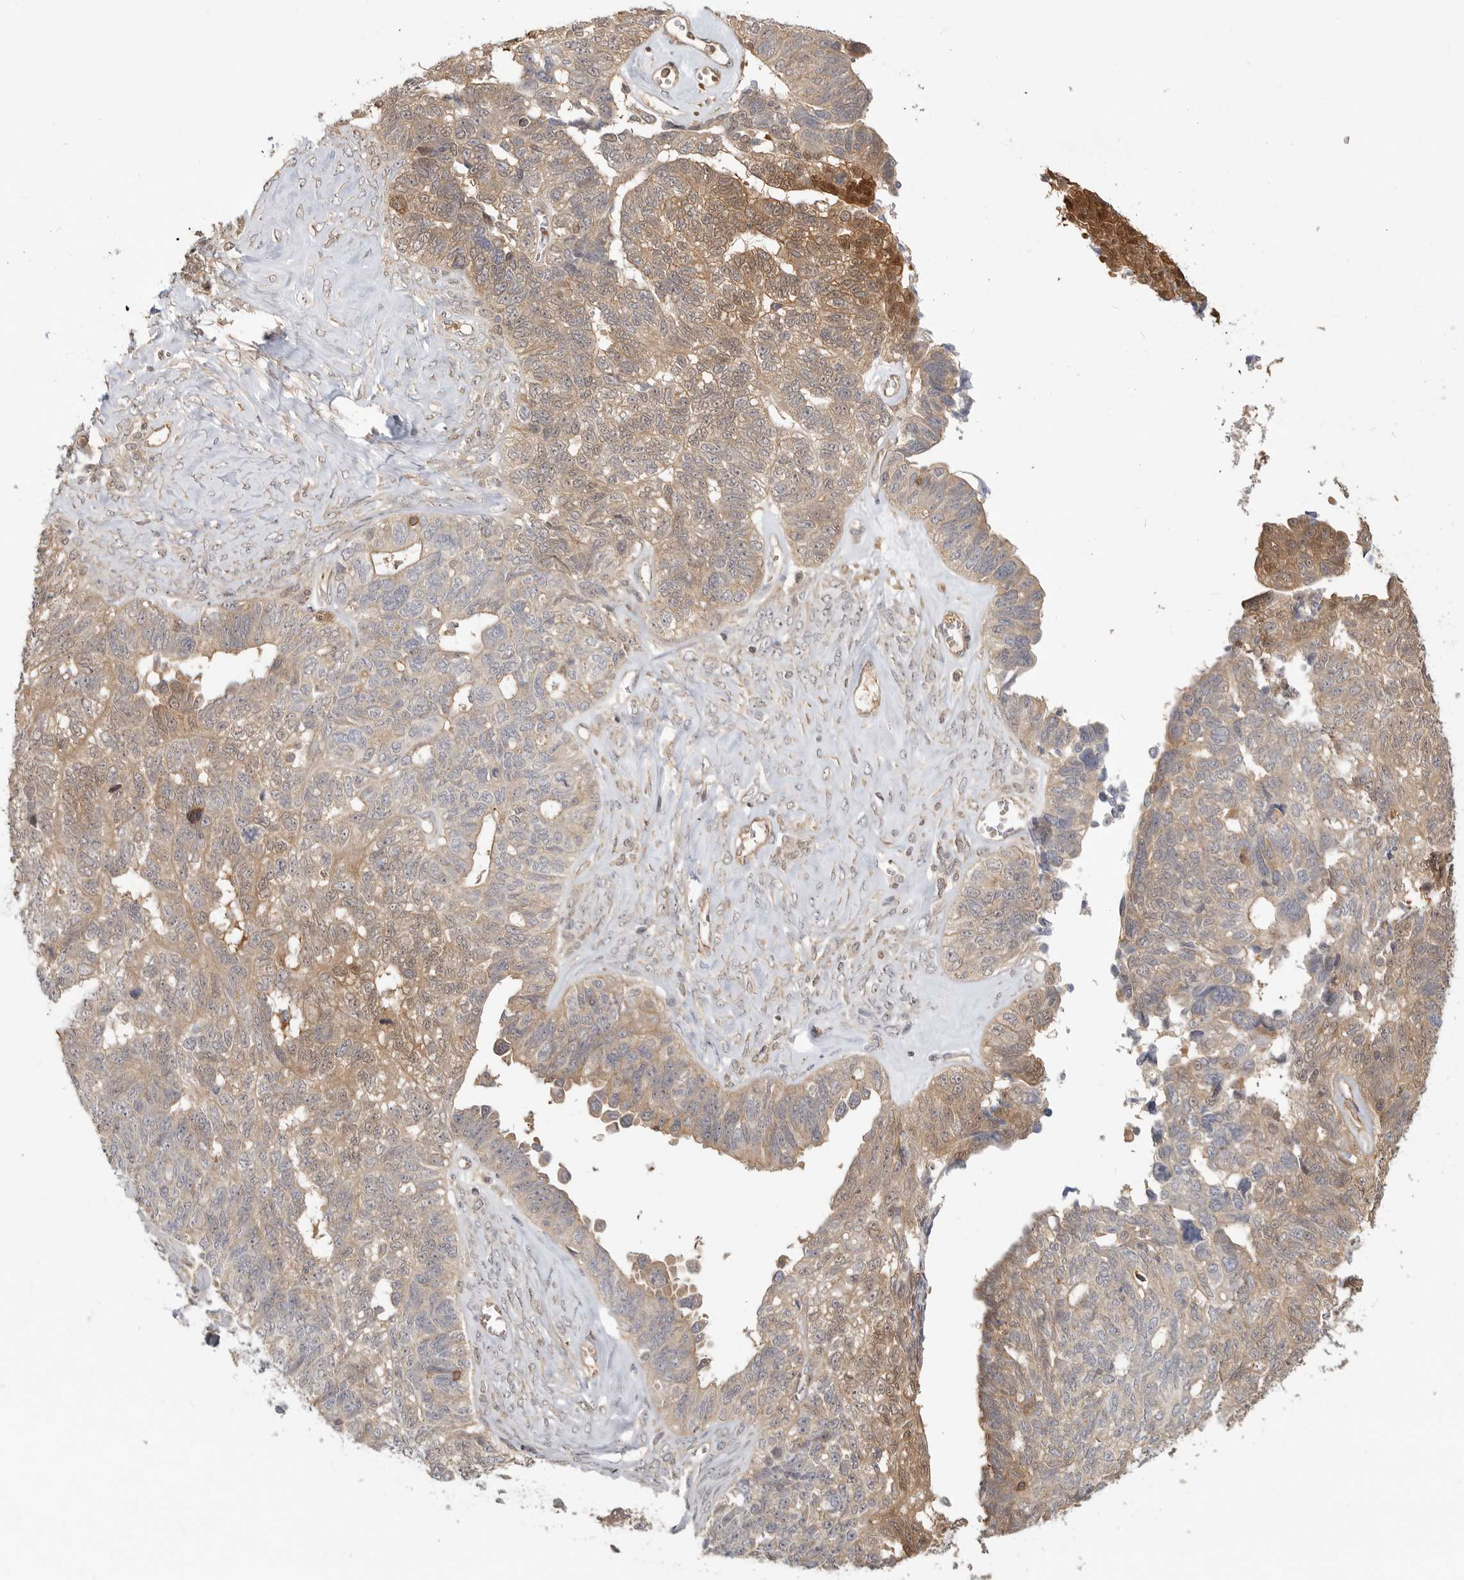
{"staining": {"intensity": "moderate", "quantity": "25%-75%", "location": "cytoplasmic/membranous"}, "tissue": "ovarian cancer", "cell_type": "Tumor cells", "image_type": "cancer", "snomed": [{"axis": "morphology", "description": "Cystadenocarcinoma, serous, NOS"}, {"axis": "topography", "description": "Ovary"}], "caption": "Brown immunohistochemical staining in human ovarian serous cystadenocarcinoma reveals moderate cytoplasmic/membranous staining in about 25%-75% of tumor cells.", "gene": "CLDN12", "patient": {"sex": "female", "age": 79}}